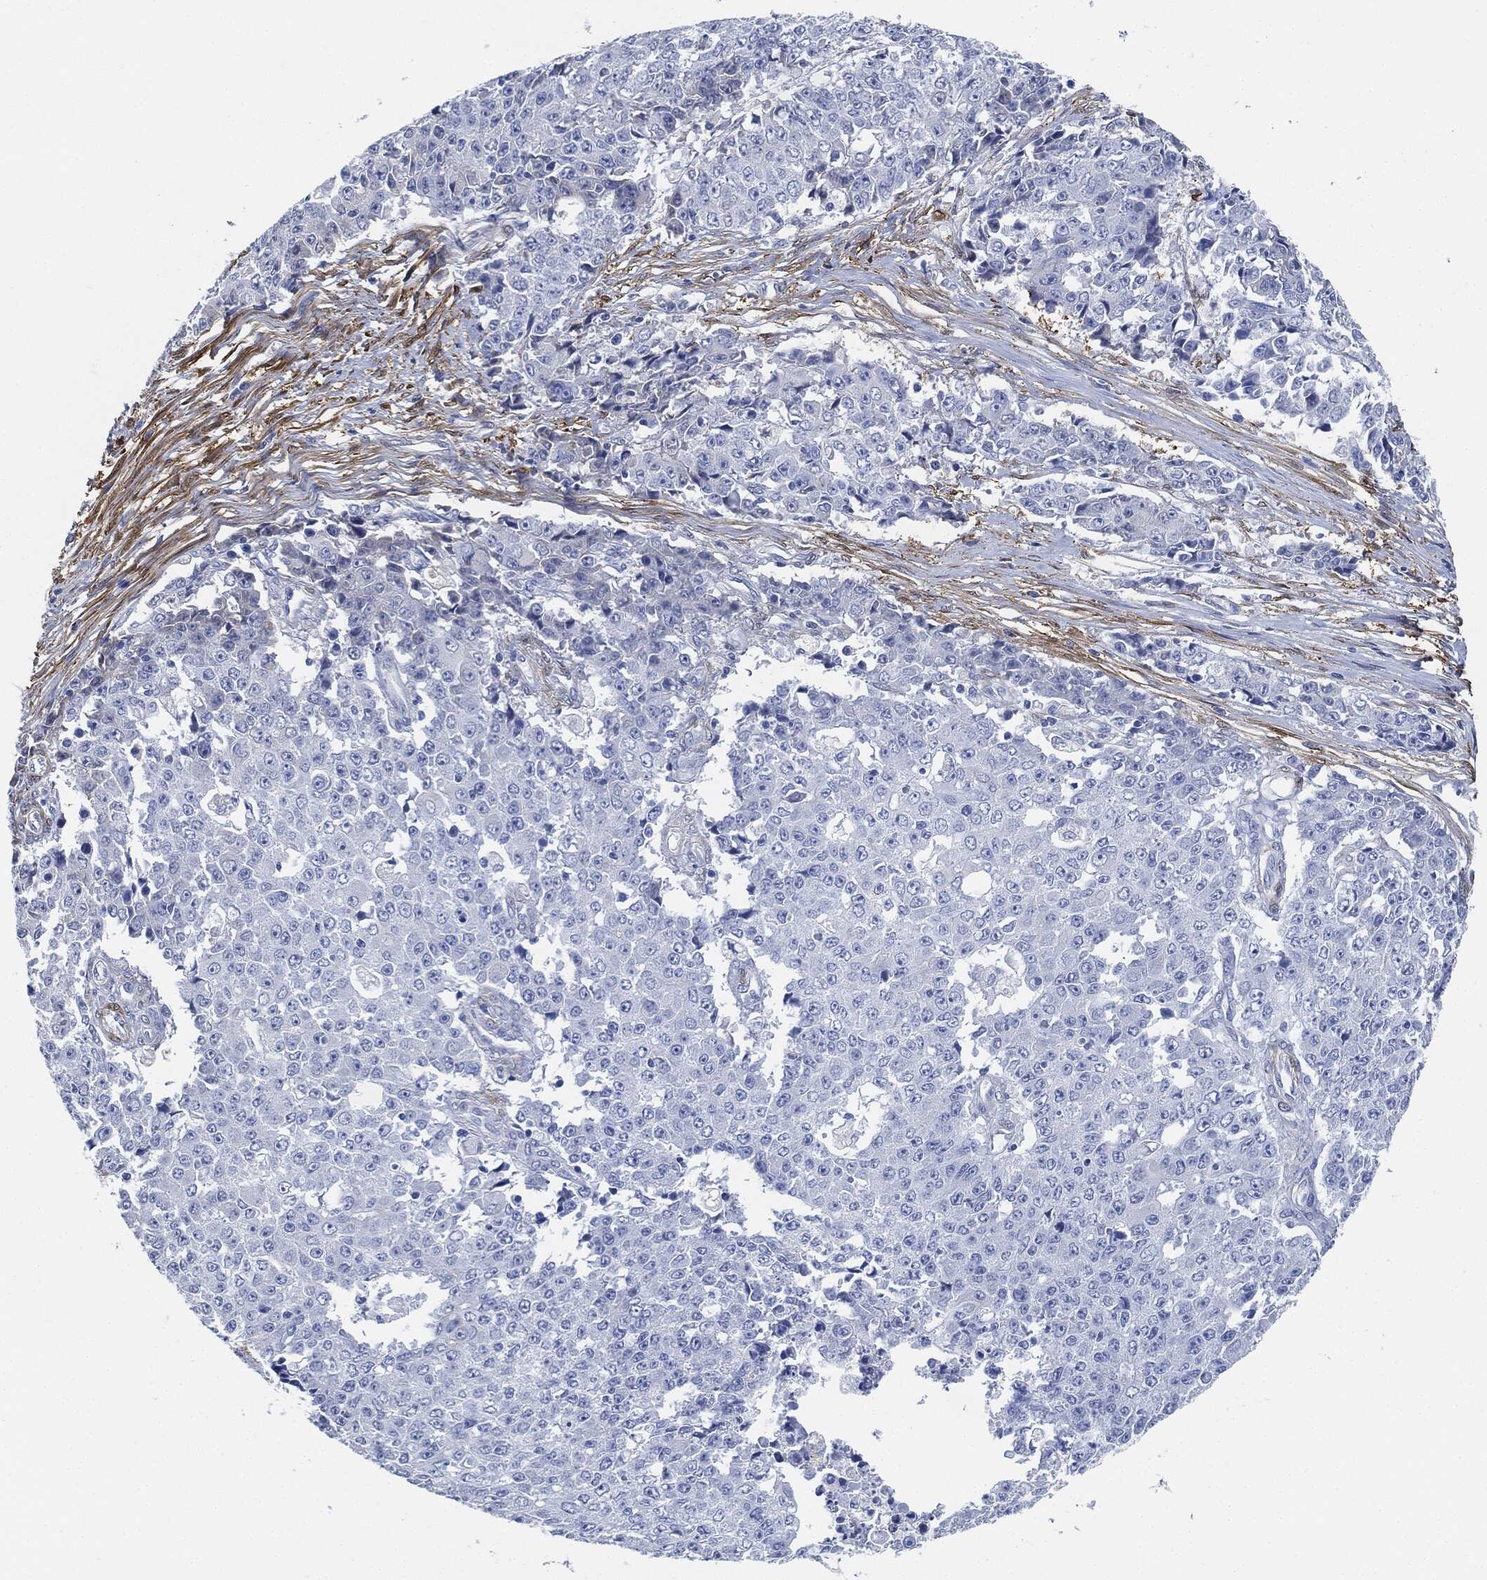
{"staining": {"intensity": "negative", "quantity": "none", "location": "none"}, "tissue": "ovarian cancer", "cell_type": "Tumor cells", "image_type": "cancer", "snomed": [{"axis": "morphology", "description": "Carcinoma, endometroid"}, {"axis": "topography", "description": "Ovary"}], "caption": "High magnification brightfield microscopy of ovarian endometroid carcinoma stained with DAB (3,3'-diaminobenzidine) (brown) and counterstained with hematoxylin (blue): tumor cells show no significant positivity.", "gene": "TAGLN", "patient": {"sex": "female", "age": 42}}